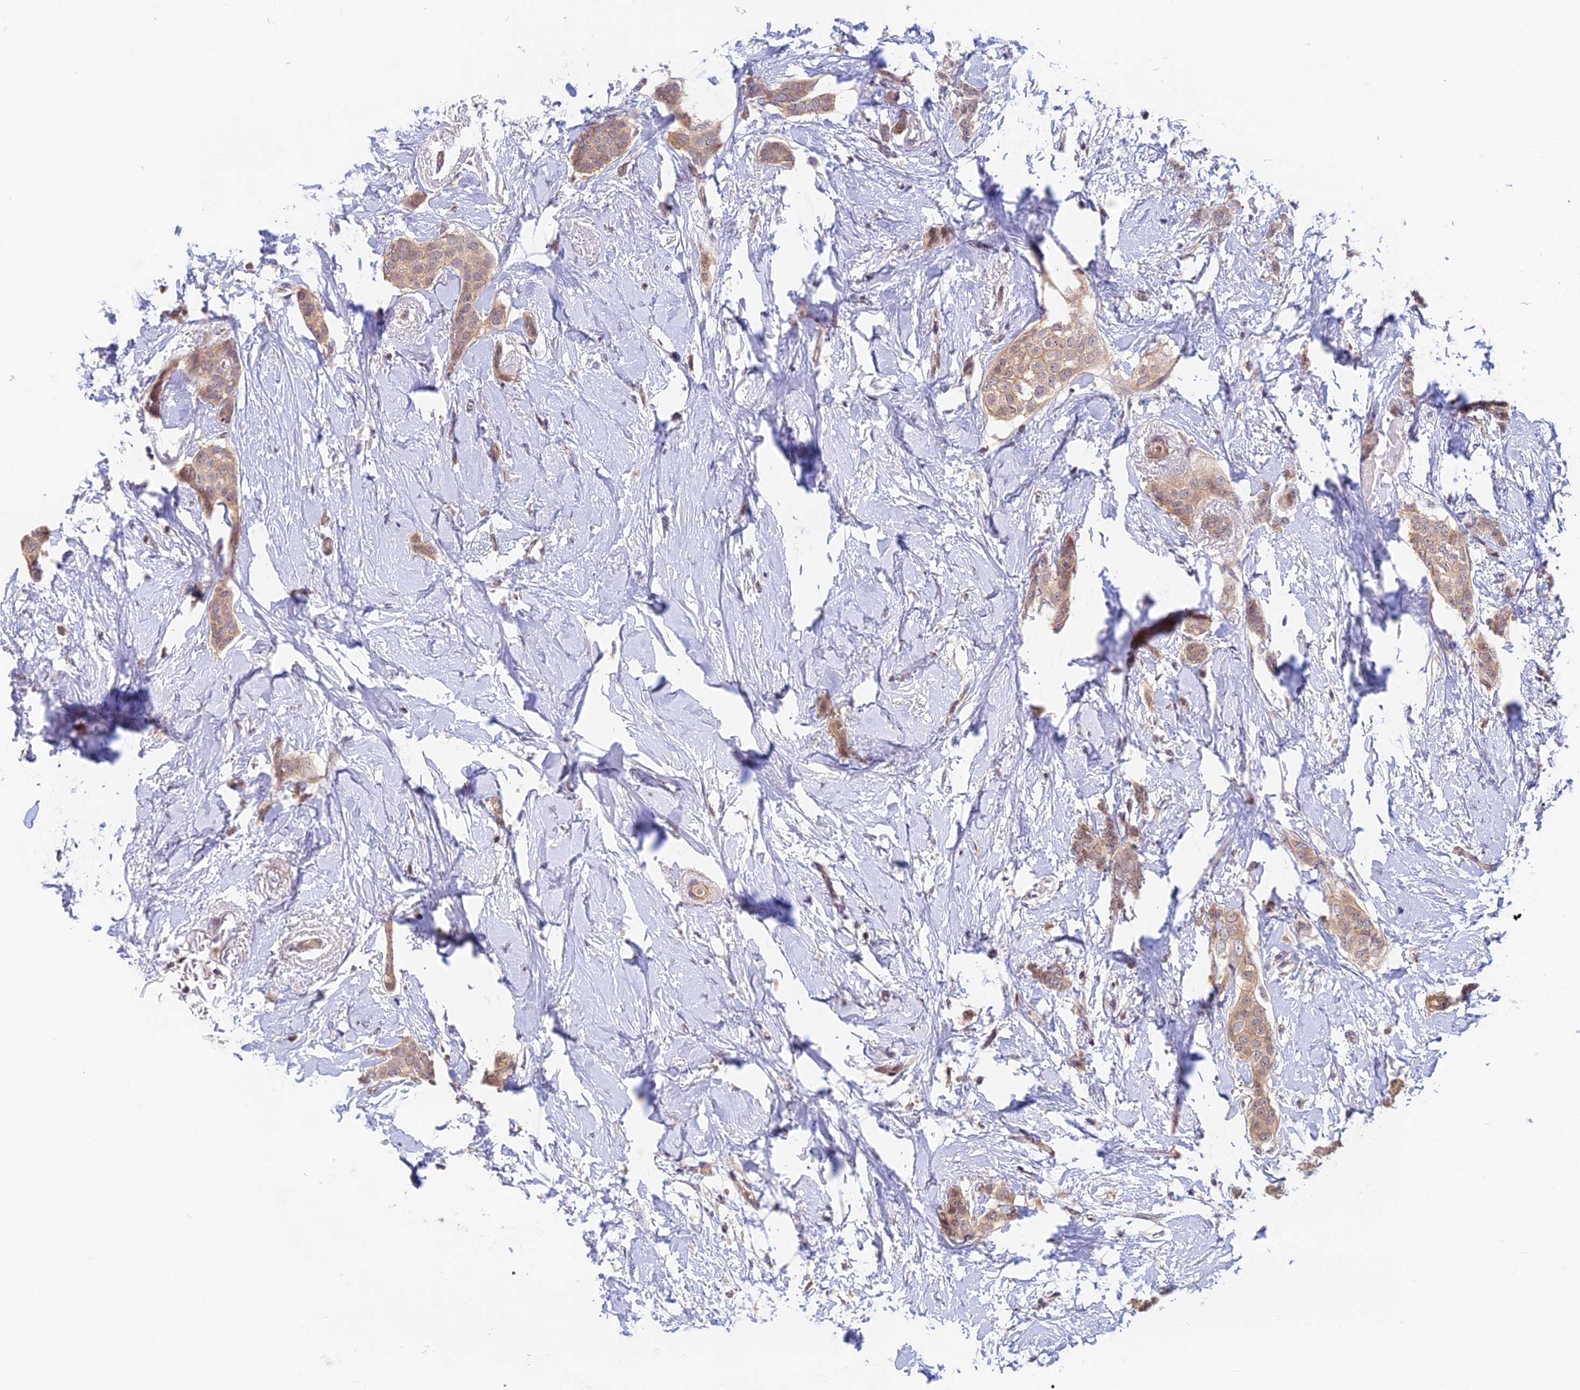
{"staining": {"intensity": "weak", "quantity": ">75%", "location": "cytoplasmic/membranous"}, "tissue": "breast cancer", "cell_type": "Tumor cells", "image_type": "cancer", "snomed": [{"axis": "morphology", "description": "Duct carcinoma"}, {"axis": "topography", "description": "Breast"}], "caption": "This image displays immunohistochemistry staining of breast cancer (infiltrating ductal carcinoma), with low weak cytoplasmic/membranous positivity in approximately >75% of tumor cells.", "gene": "CWH43", "patient": {"sex": "female", "age": 72}}